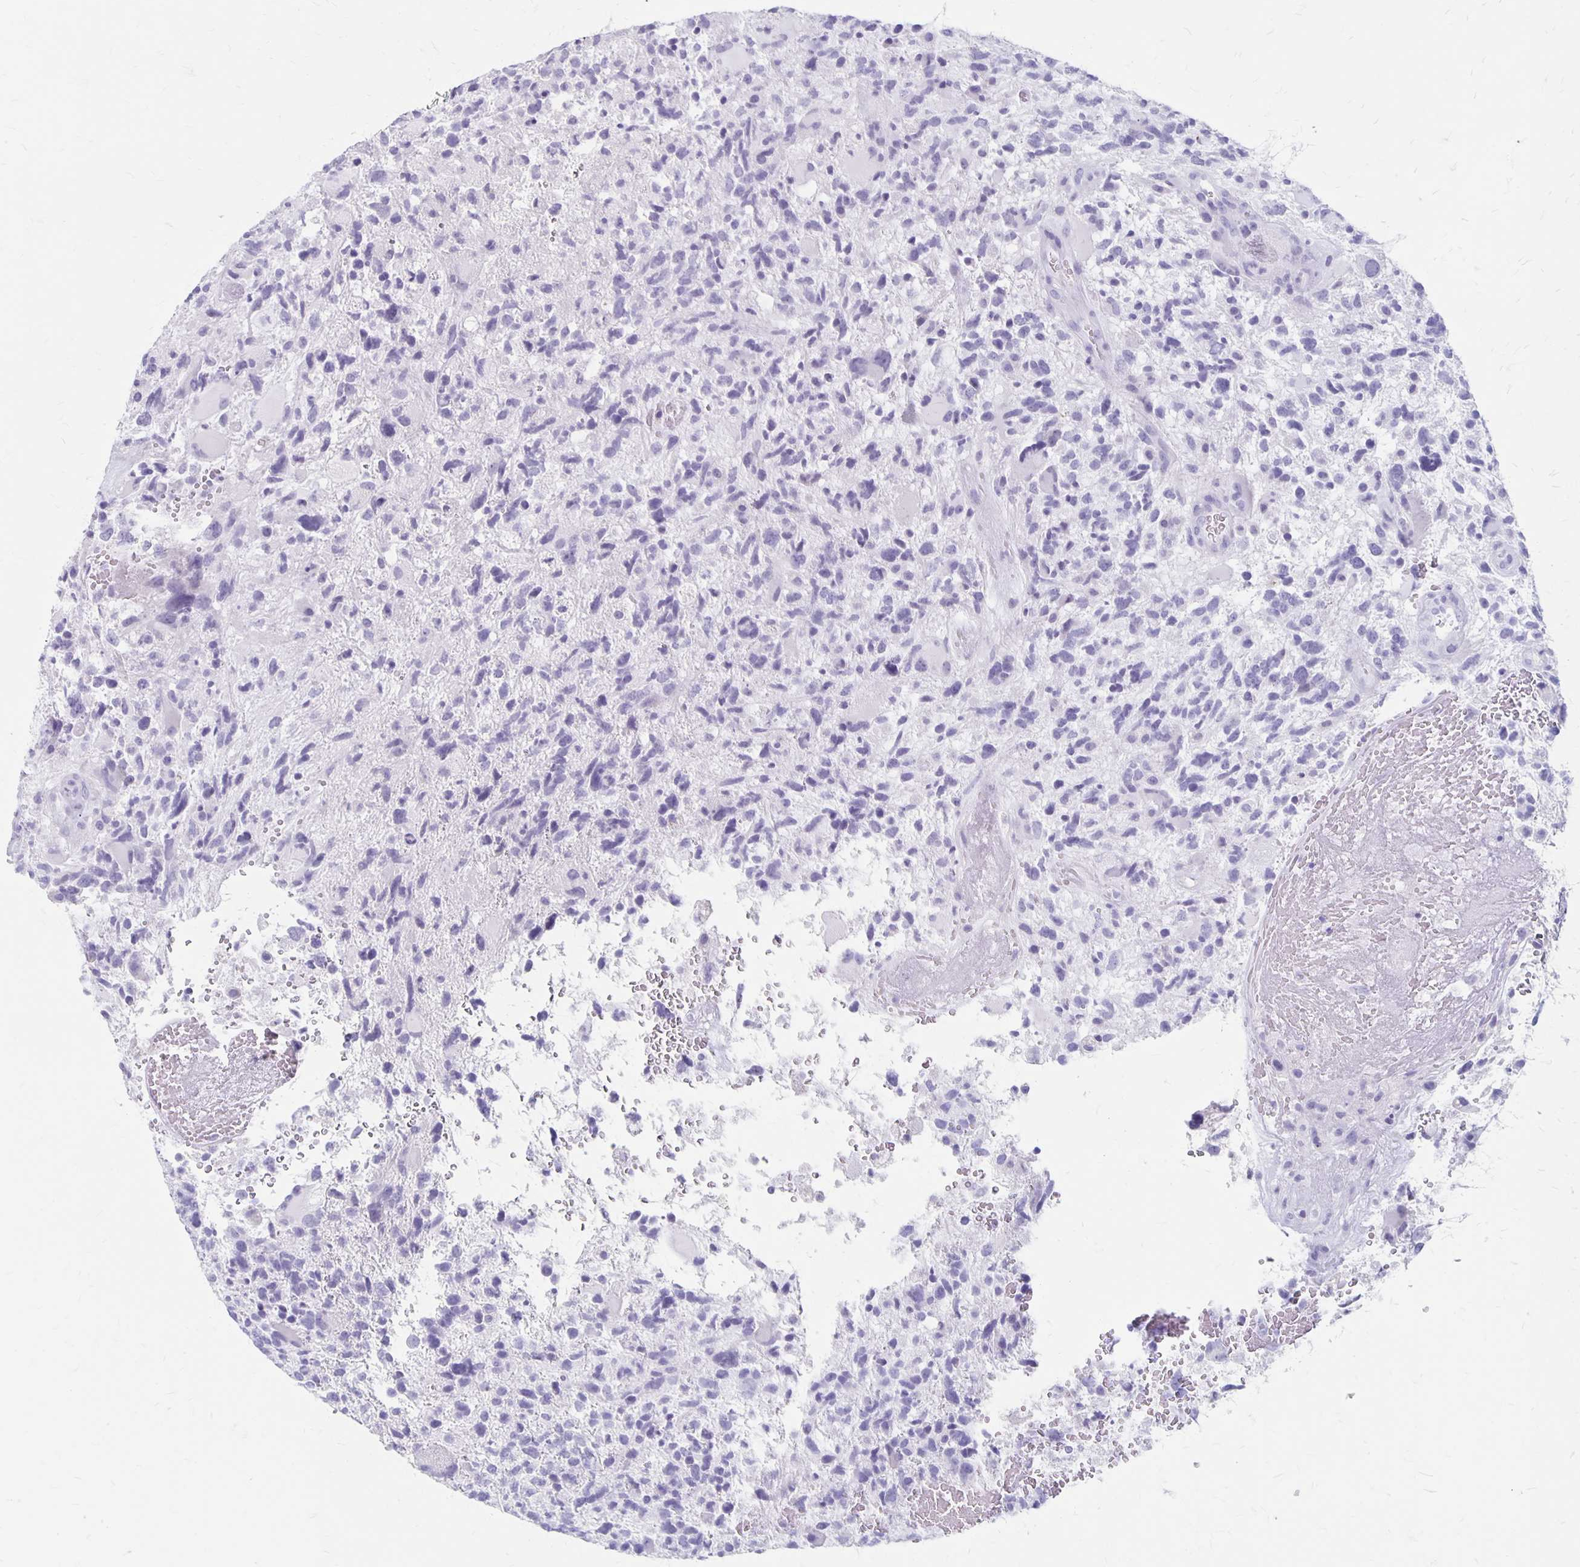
{"staining": {"intensity": "negative", "quantity": "none", "location": "none"}, "tissue": "glioma", "cell_type": "Tumor cells", "image_type": "cancer", "snomed": [{"axis": "morphology", "description": "Glioma, malignant, High grade"}, {"axis": "topography", "description": "Brain"}], "caption": "This is a photomicrograph of immunohistochemistry (IHC) staining of glioma, which shows no positivity in tumor cells. (DAB immunohistochemistry (IHC) visualized using brightfield microscopy, high magnification).", "gene": "MAGEC2", "patient": {"sex": "female", "age": 71}}